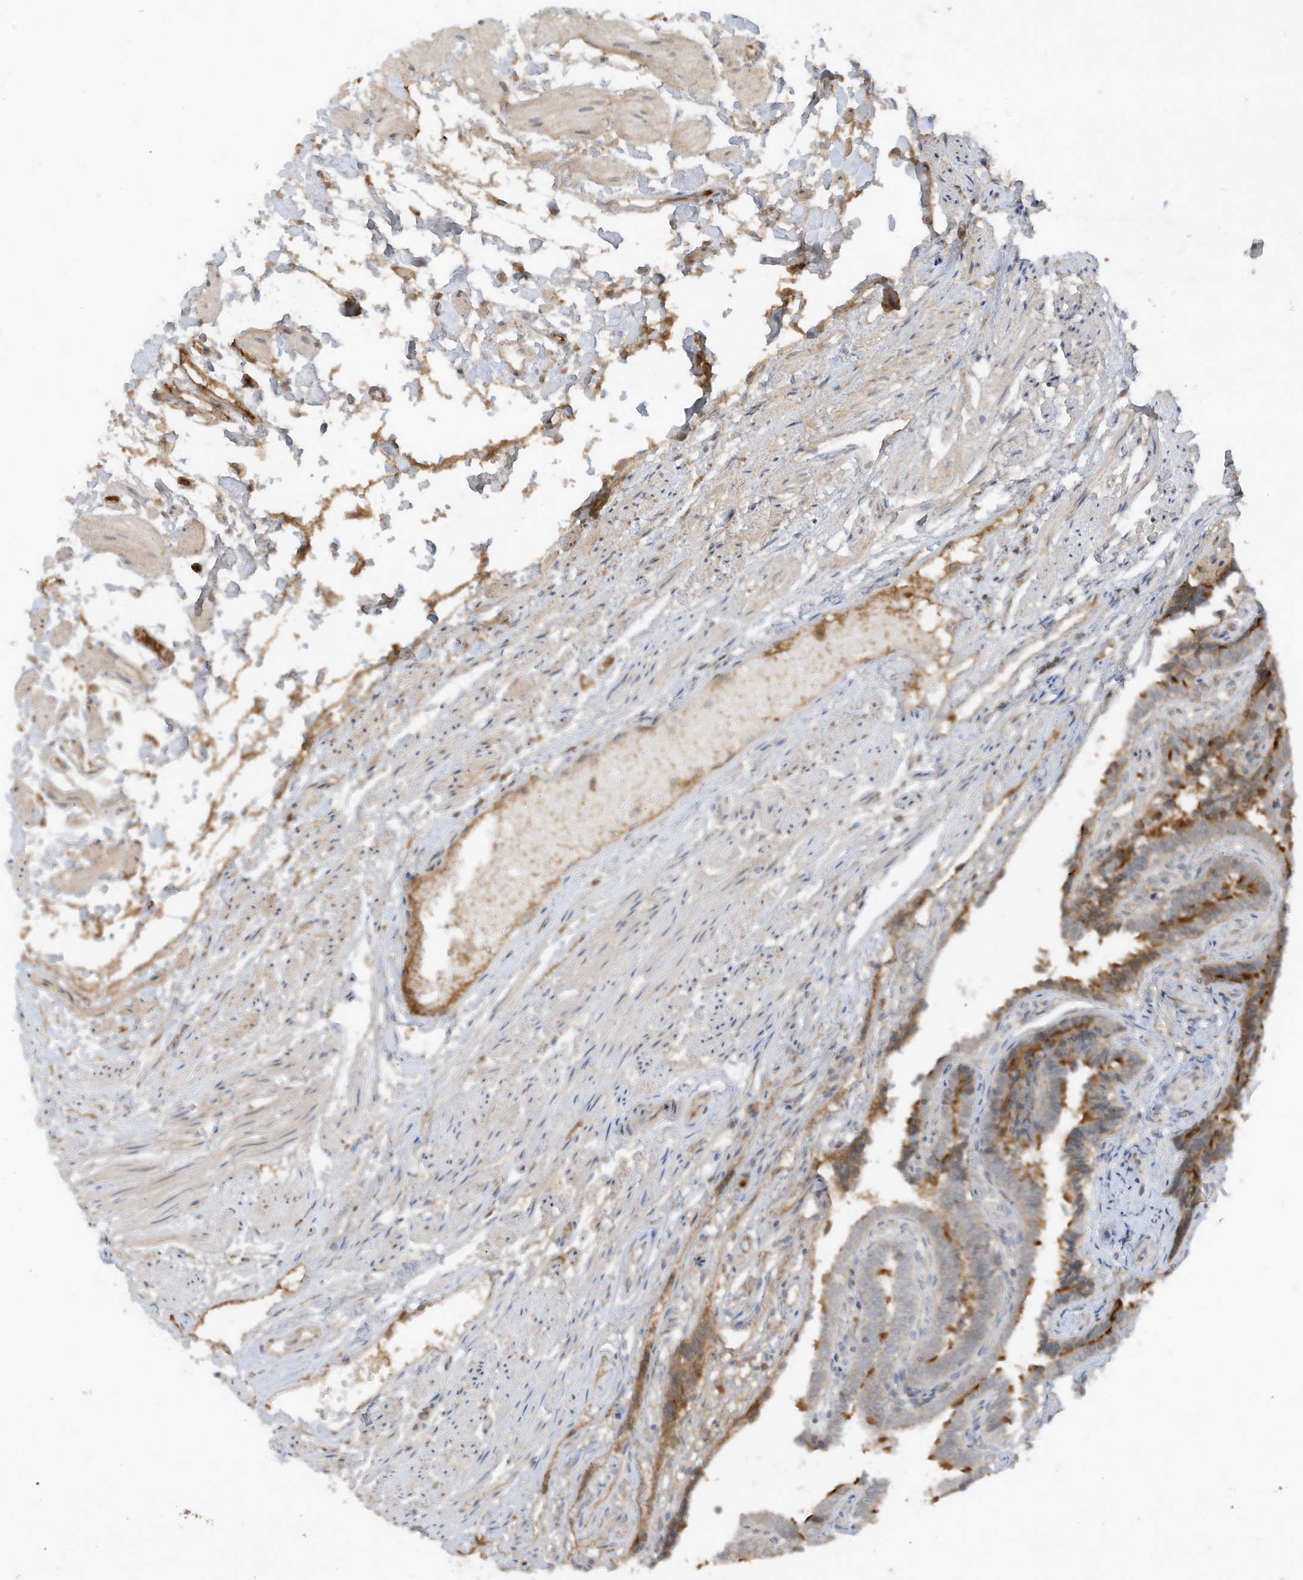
{"staining": {"intensity": "moderate", "quantity": "25%-75%", "location": "cytoplasmic/membranous"}, "tissue": "fallopian tube", "cell_type": "Glandular cells", "image_type": "normal", "snomed": [{"axis": "morphology", "description": "Normal tissue, NOS"}, {"axis": "topography", "description": "Fallopian tube"}], "caption": "A photomicrograph of fallopian tube stained for a protein exhibits moderate cytoplasmic/membranous brown staining in glandular cells.", "gene": "FETUB", "patient": {"sex": "female", "age": 39}}